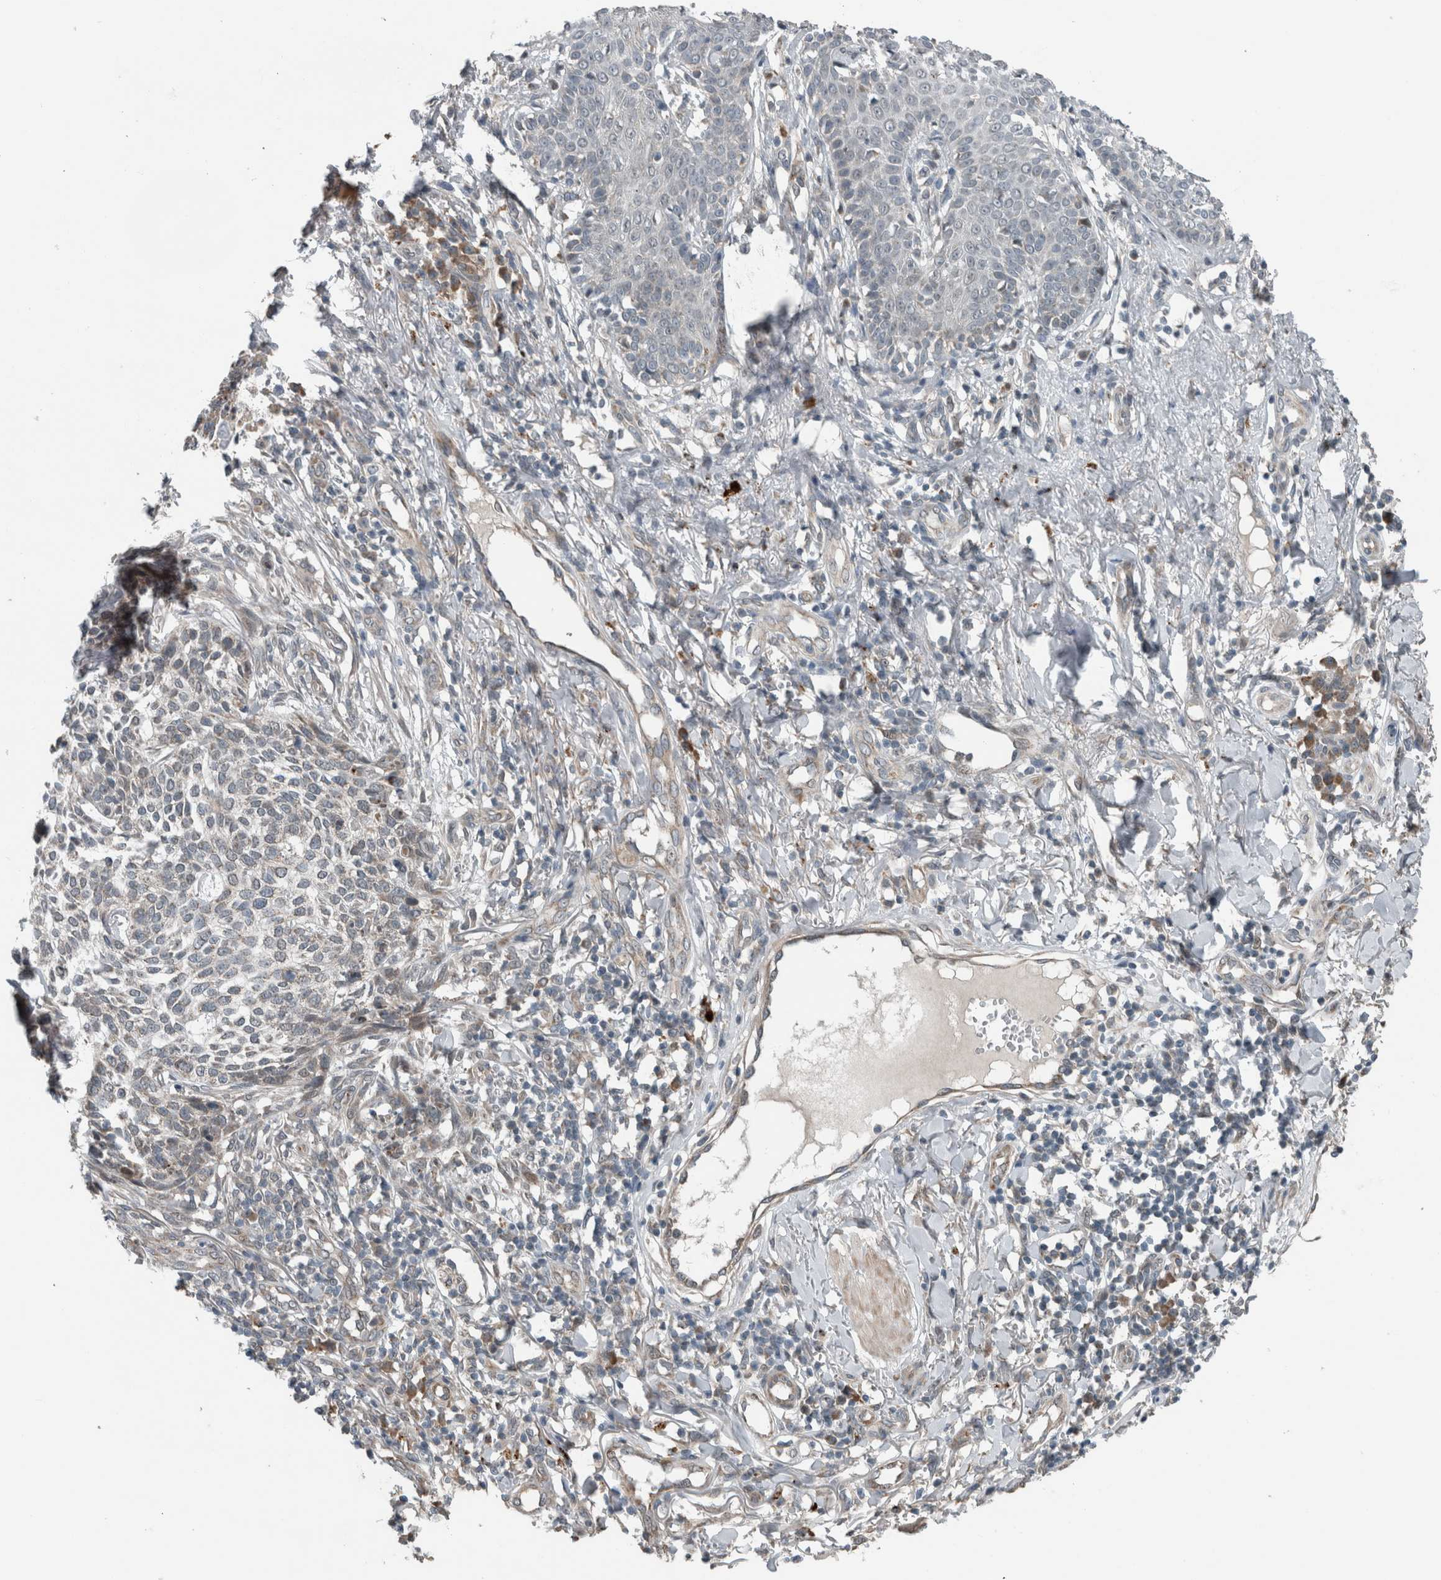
{"staining": {"intensity": "negative", "quantity": "none", "location": "none"}, "tissue": "skin cancer", "cell_type": "Tumor cells", "image_type": "cancer", "snomed": [{"axis": "morphology", "description": "Basal cell carcinoma"}, {"axis": "topography", "description": "Skin"}], "caption": "Immunohistochemical staining of human skin cancer displays no significant positivity in tumor cells. (Brightfield microscopy of DAB (3,3'-diaminobenzidine) IHC at high magnification).", "gene": "GBA2", "patient": {"sex": "female", "age": 64}}